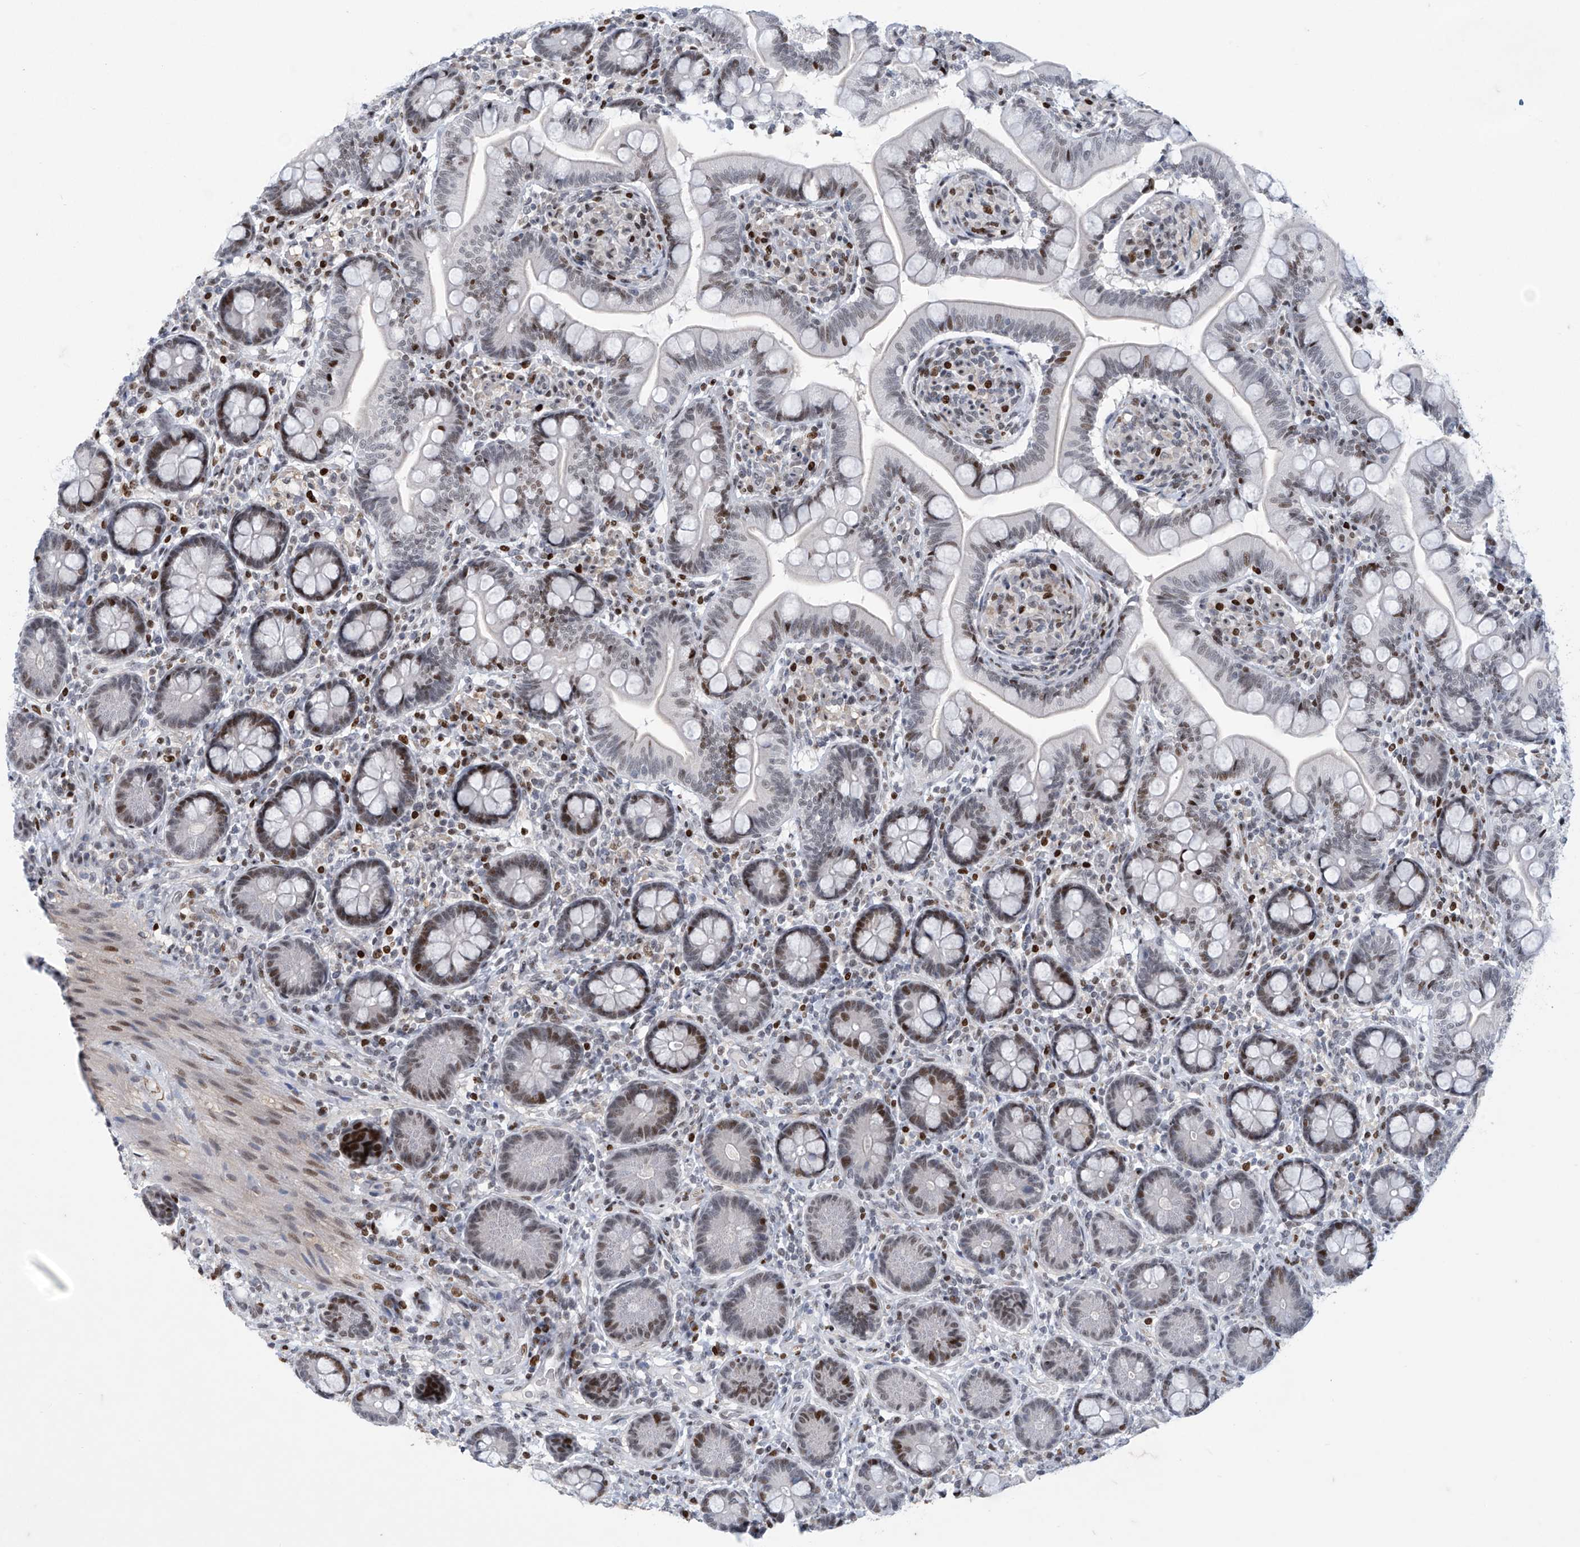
{"staining": {"intensity": "moderate", "quantity": "25%-75%", "location": "nuclear"}, "tissue": "small intestine", "cell_type": "Glandular cells", "image_type": "normal", "snomed": [{"axis": "morphology", "description": "Normal tissue, NOS"}, {"axis": "topography", "description": "Small intestine"}], "caption": "This is a photomicrograph of immunohistochemistry (IHC) staining of normal small intestine, which shows moderate staining in the nuclear of glandular cells.", "gene": "RFX7", "patient": {"sex": "female", "age": 64}}